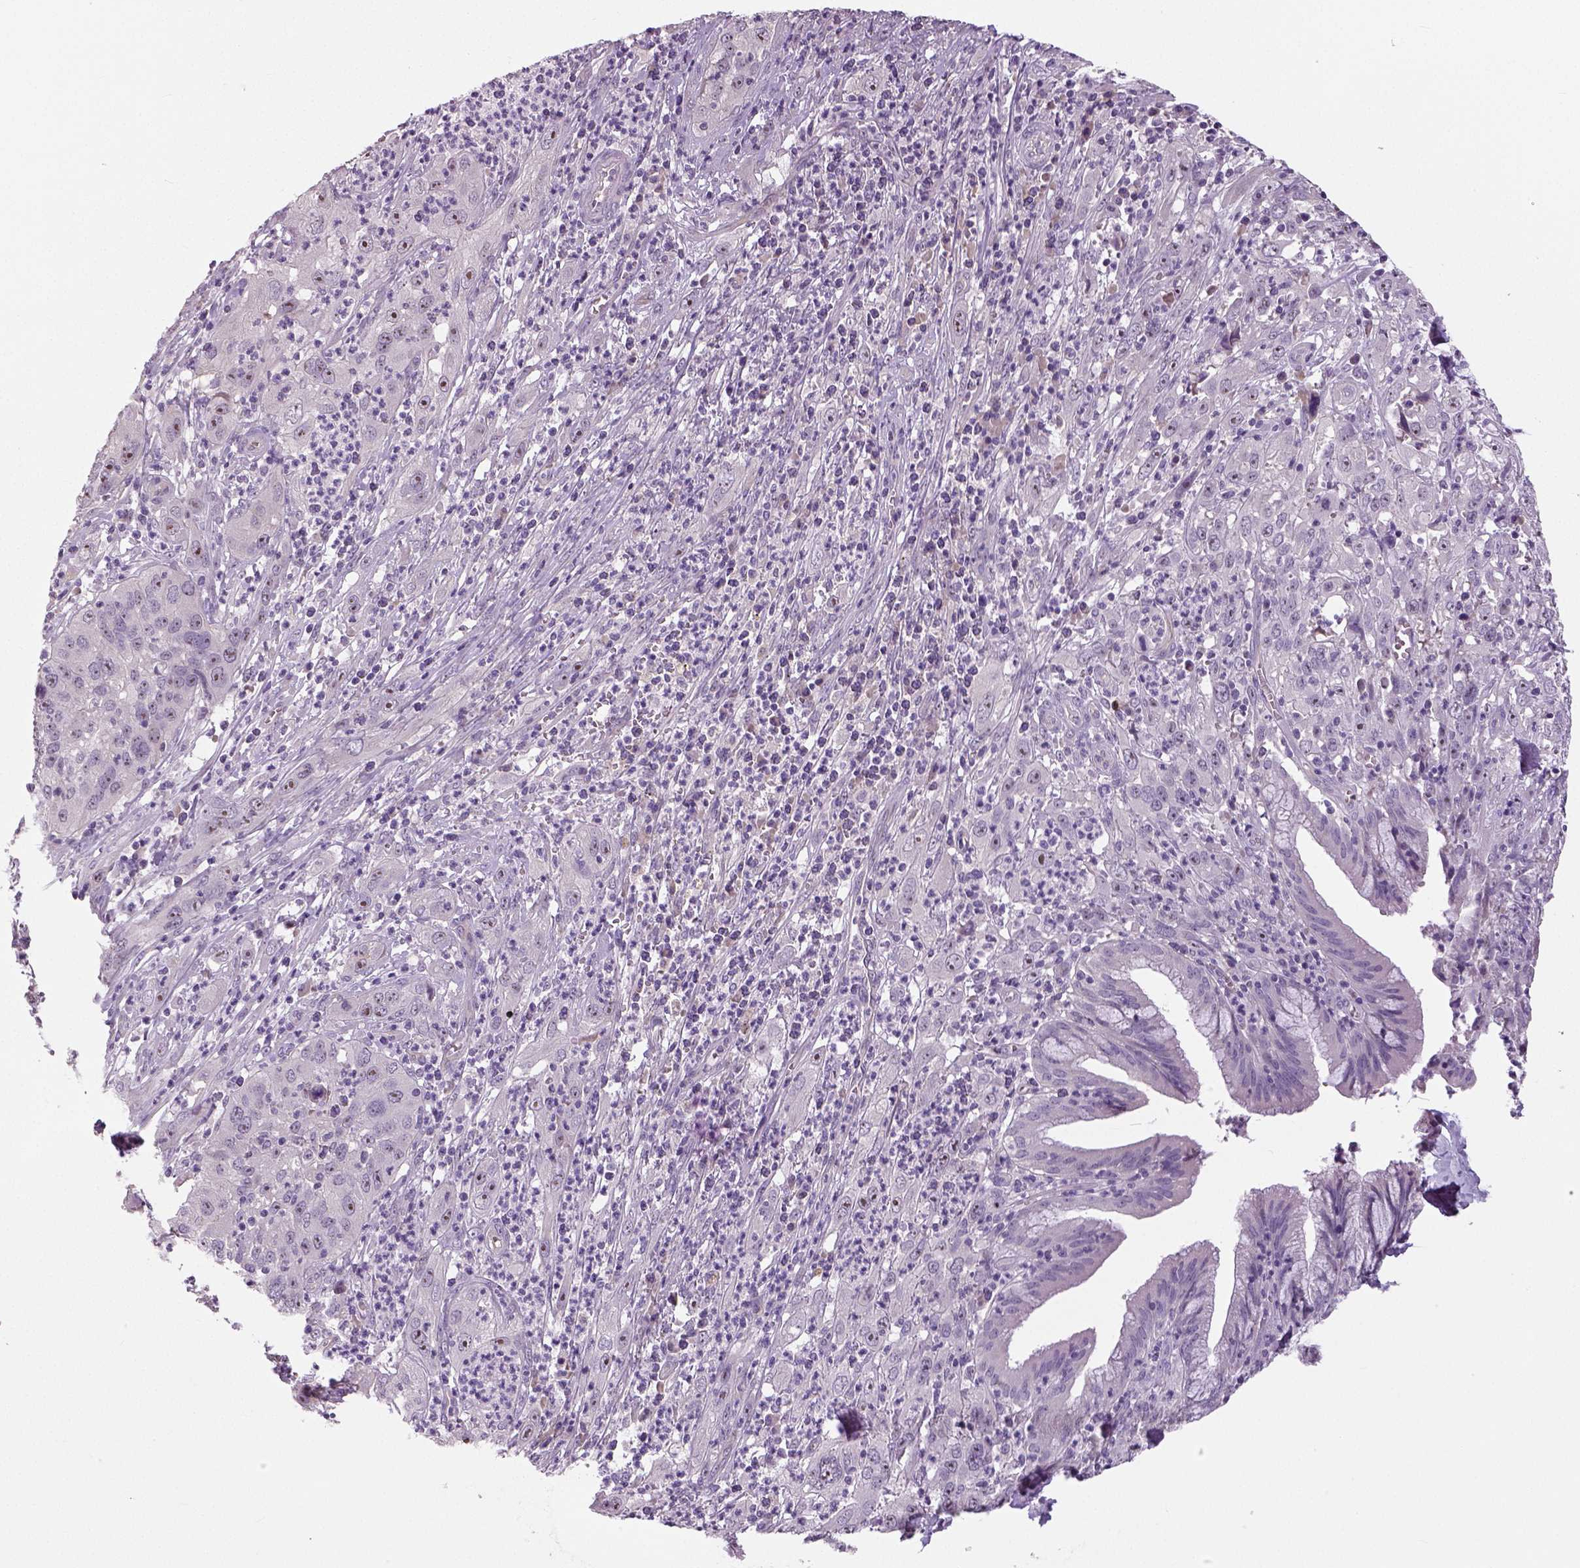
{"staining": {"intensity": "negative", "quantity": "none", "location": "none"}, "tissue": "cervical cancer", "cell_type": "Tumor cells", "image_type": "cancer", "snomed": [{"axis": "morphology", "description": "Squamous cell carcinoma, NOS"}, {"axis": "topography", "description": "Cervix"}], "caption": "Immunohistochemical staining of cervical cancer (squamous cell carcinoma) displays no significant expression in tumor cells. (Stains: DAB IHC with hematoxylin counter stain, Microscopy: brightfield microscopy at high magnification).", "gene": "NECAB1", "patient": {"sex": "female", "age": 32}}